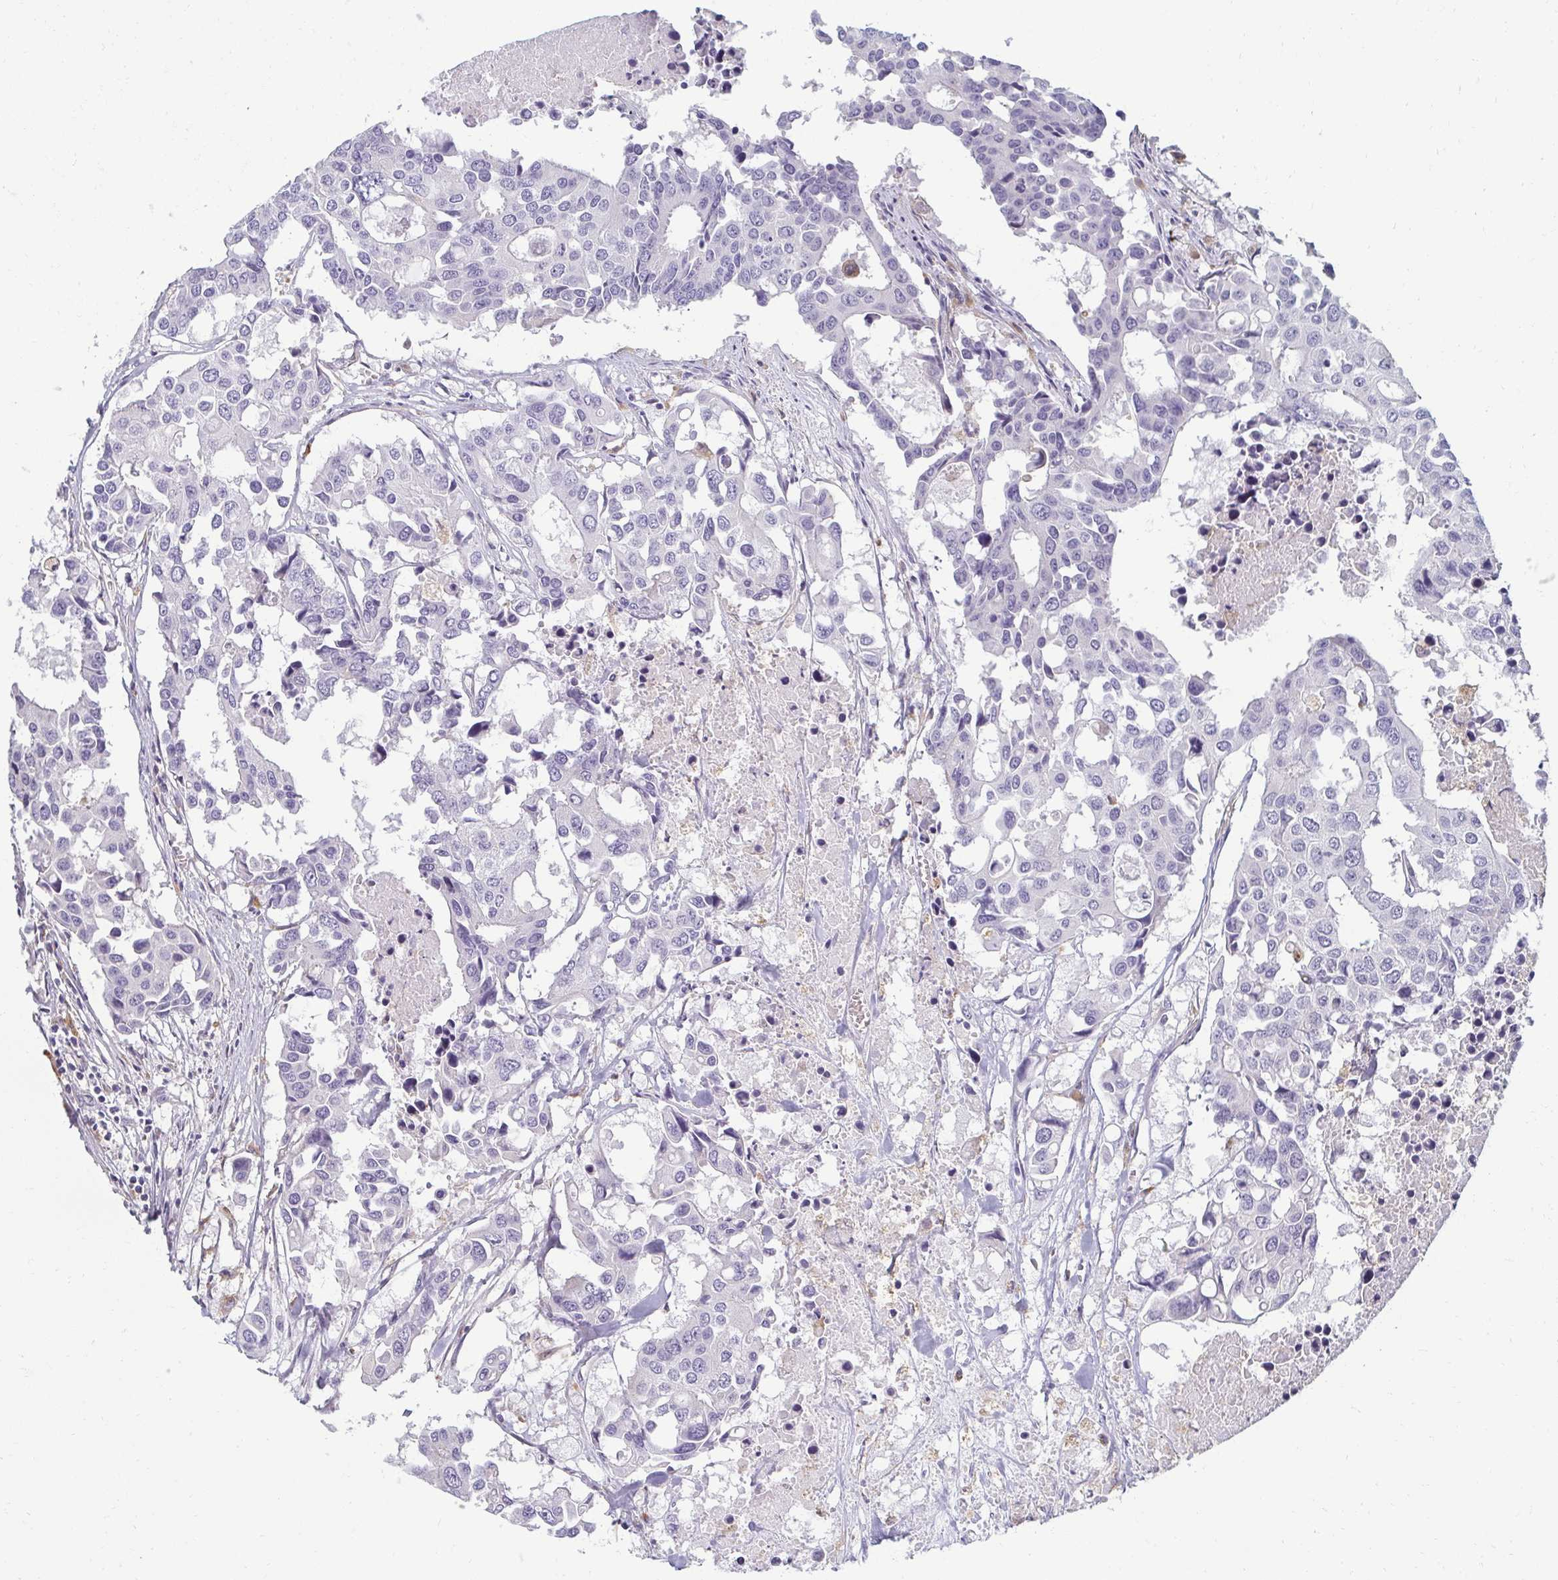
{"staining": {"intensity": "negative", "quantity": "none", "location": "none"}, "tissue": "colorectal cancer", "cell_type": "Tumor cells", "image_type": "cancer", "snomed": [{"axis": "morphology", "description": "Adenocarcinoma, NOS"}, {"axis": "topography", "description": "Colon"}], "caption": "Tumor cells are negative for protein expression in human adenocarcinoma (colorectal). (DAB (3,3'-diaminobenzidine) immunohistochemistry, high magnification).", "gene": "PDE2A", "patient": {"sex": "male", "age": 77}}